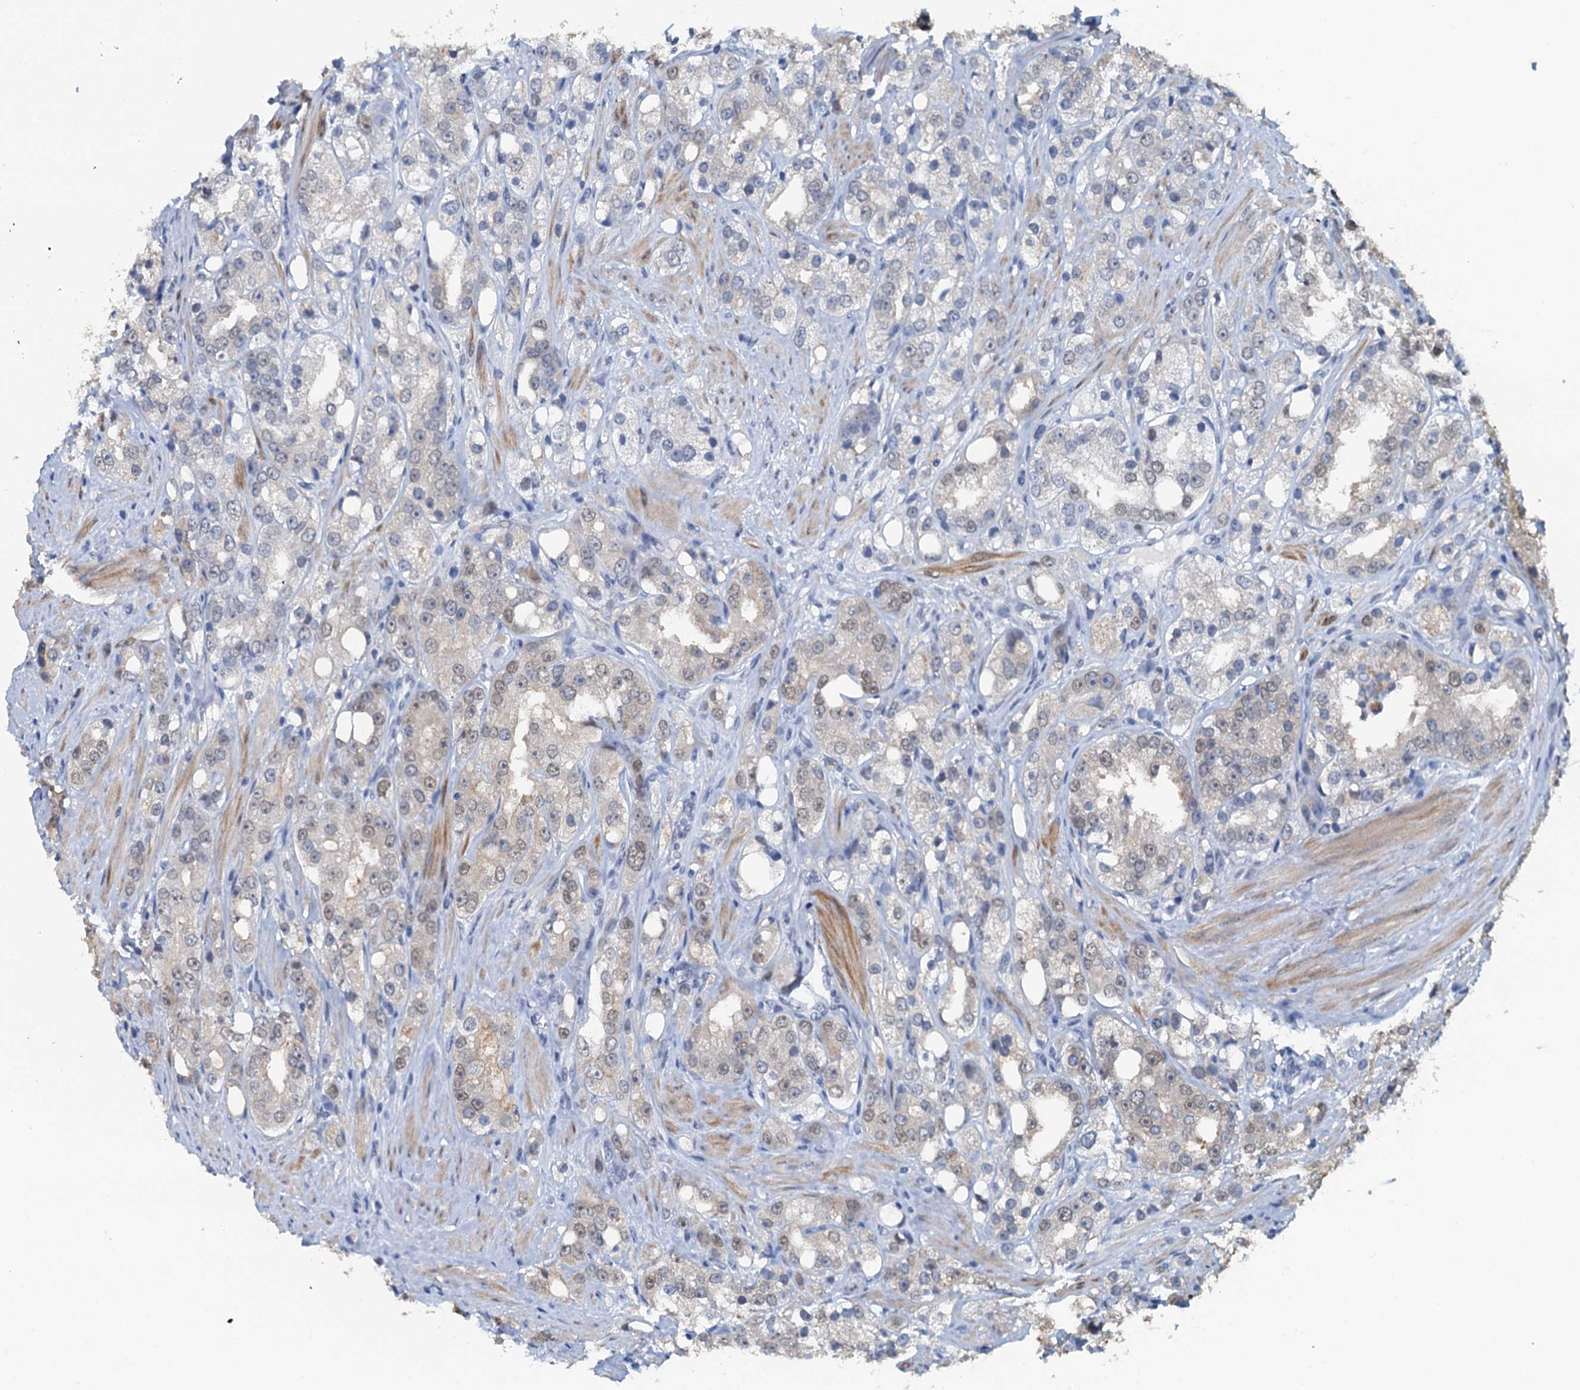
{"staining": {"intensity": "negative", "quantity": "none", "location": "none"}, "tissue": "prostate cancer", "cell_type": "Tumor cells", "image_type": "cancer", "snomed": [{"axis": "morphology", "description": "Adenocarcinoma, NOS"}, {"axis": "topography", "description": "Prostate"}], "caption": "Immunohistochemical staining of human adenocarcinoma (prostate) displays no significant expression in tumor cells. Nuclei are stained in blue.", "gene": "AHCY", "patient": {"sex": "male", "age": 79}}